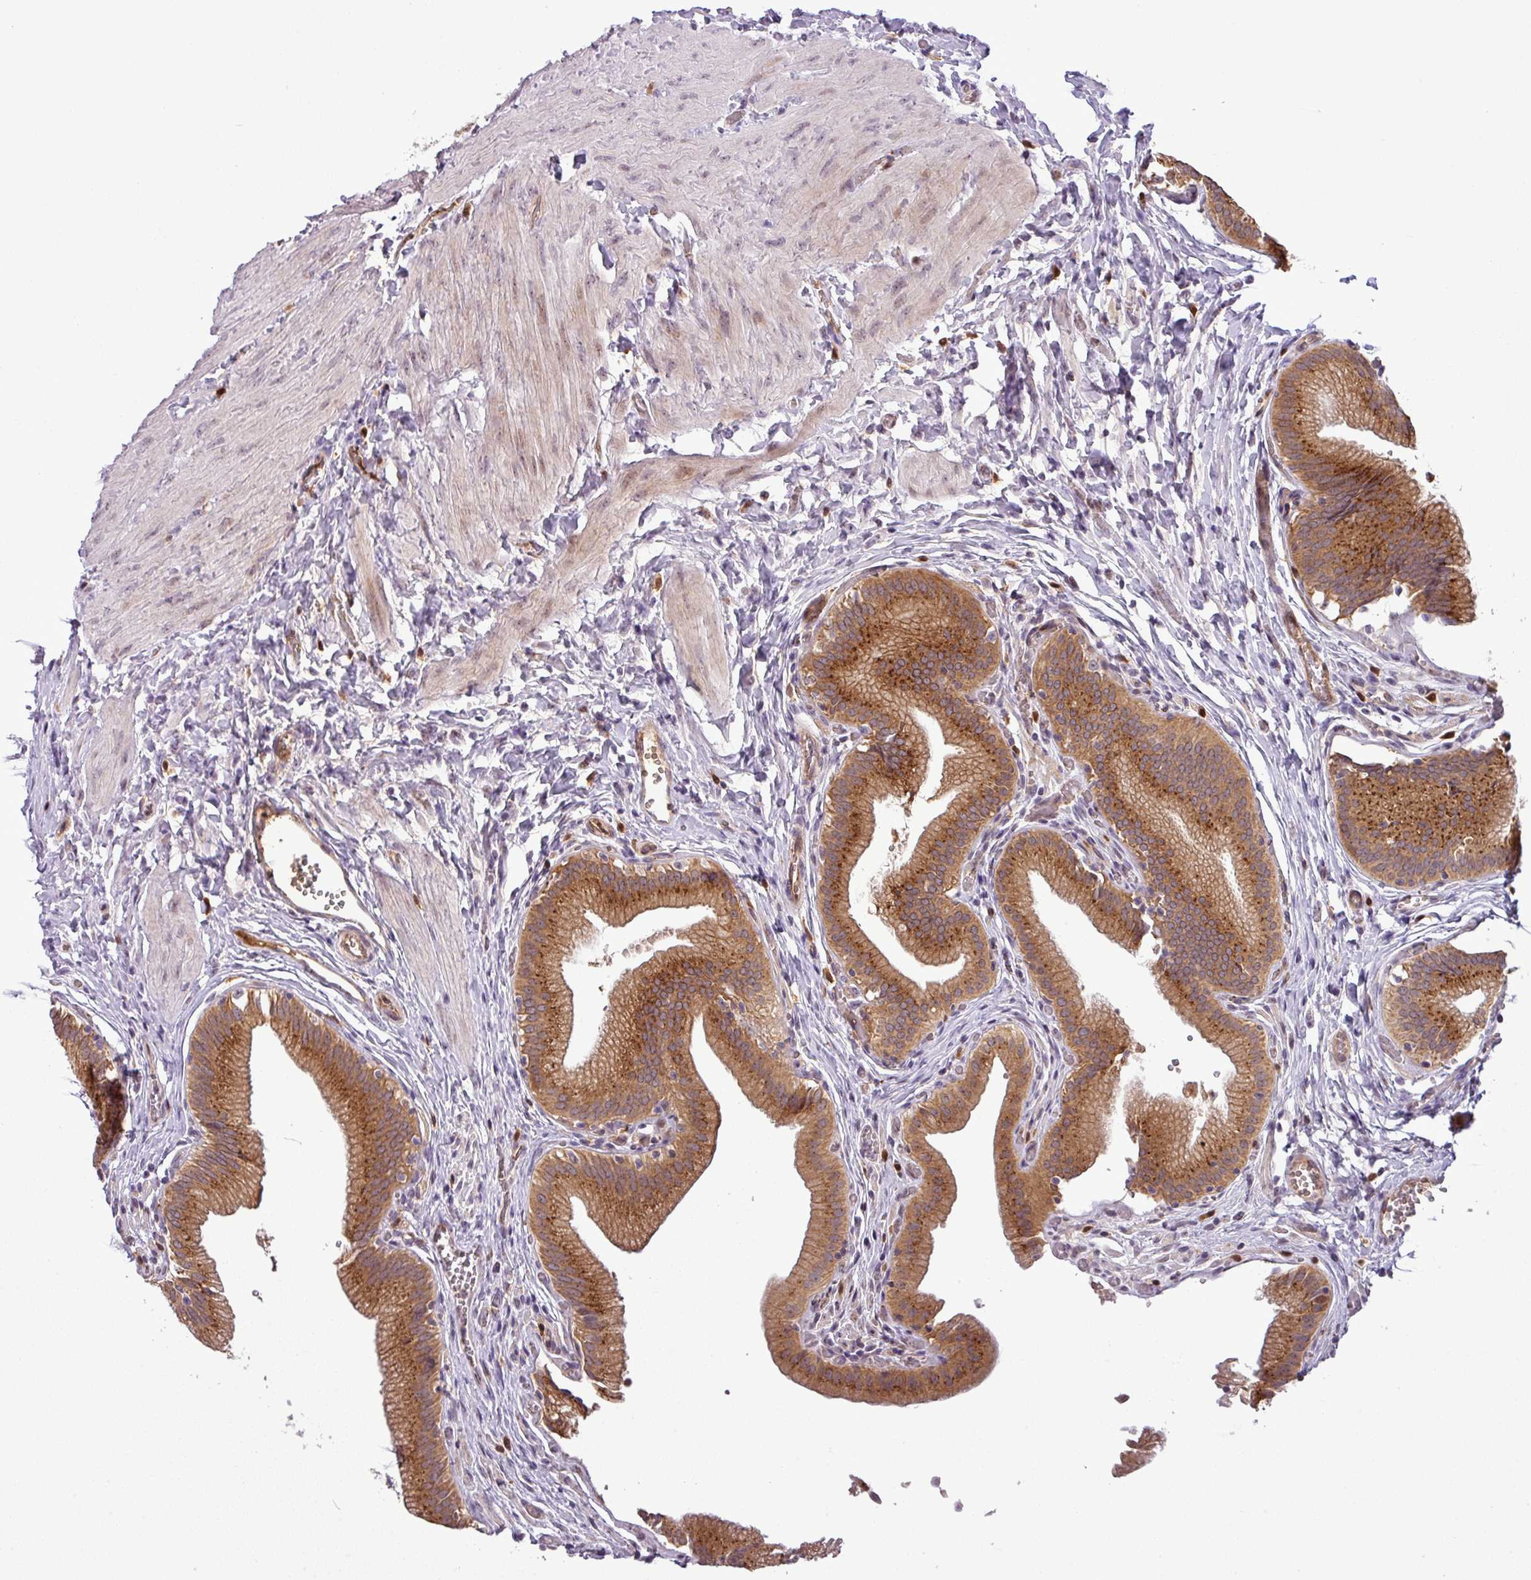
{"staining": {"intensity": "strong", "quantity": ">75%", "location": "cytoplasmic/membranous"}, "tissue": "gallbladder", "cell_type": "Glandular cells", "image_type": "normal", "snomed": [{"axis": "morphology", "description": "Normal tissue, NOS"}, {"axis": "topography", "description": "Gallbladder"}, {"axis": "topography", "description": "Peripheral nerve tissue"}], "caption": "A high amount of strong cytoplasmic/membranous staining is appreciated in about >75% of glandular cells in unremarkable gallbladder. (DAB = brown stain, brightfield microscopy at high magnification).", "gene": "PCDH1", "patient": {"sex": "male", "age": 17}}